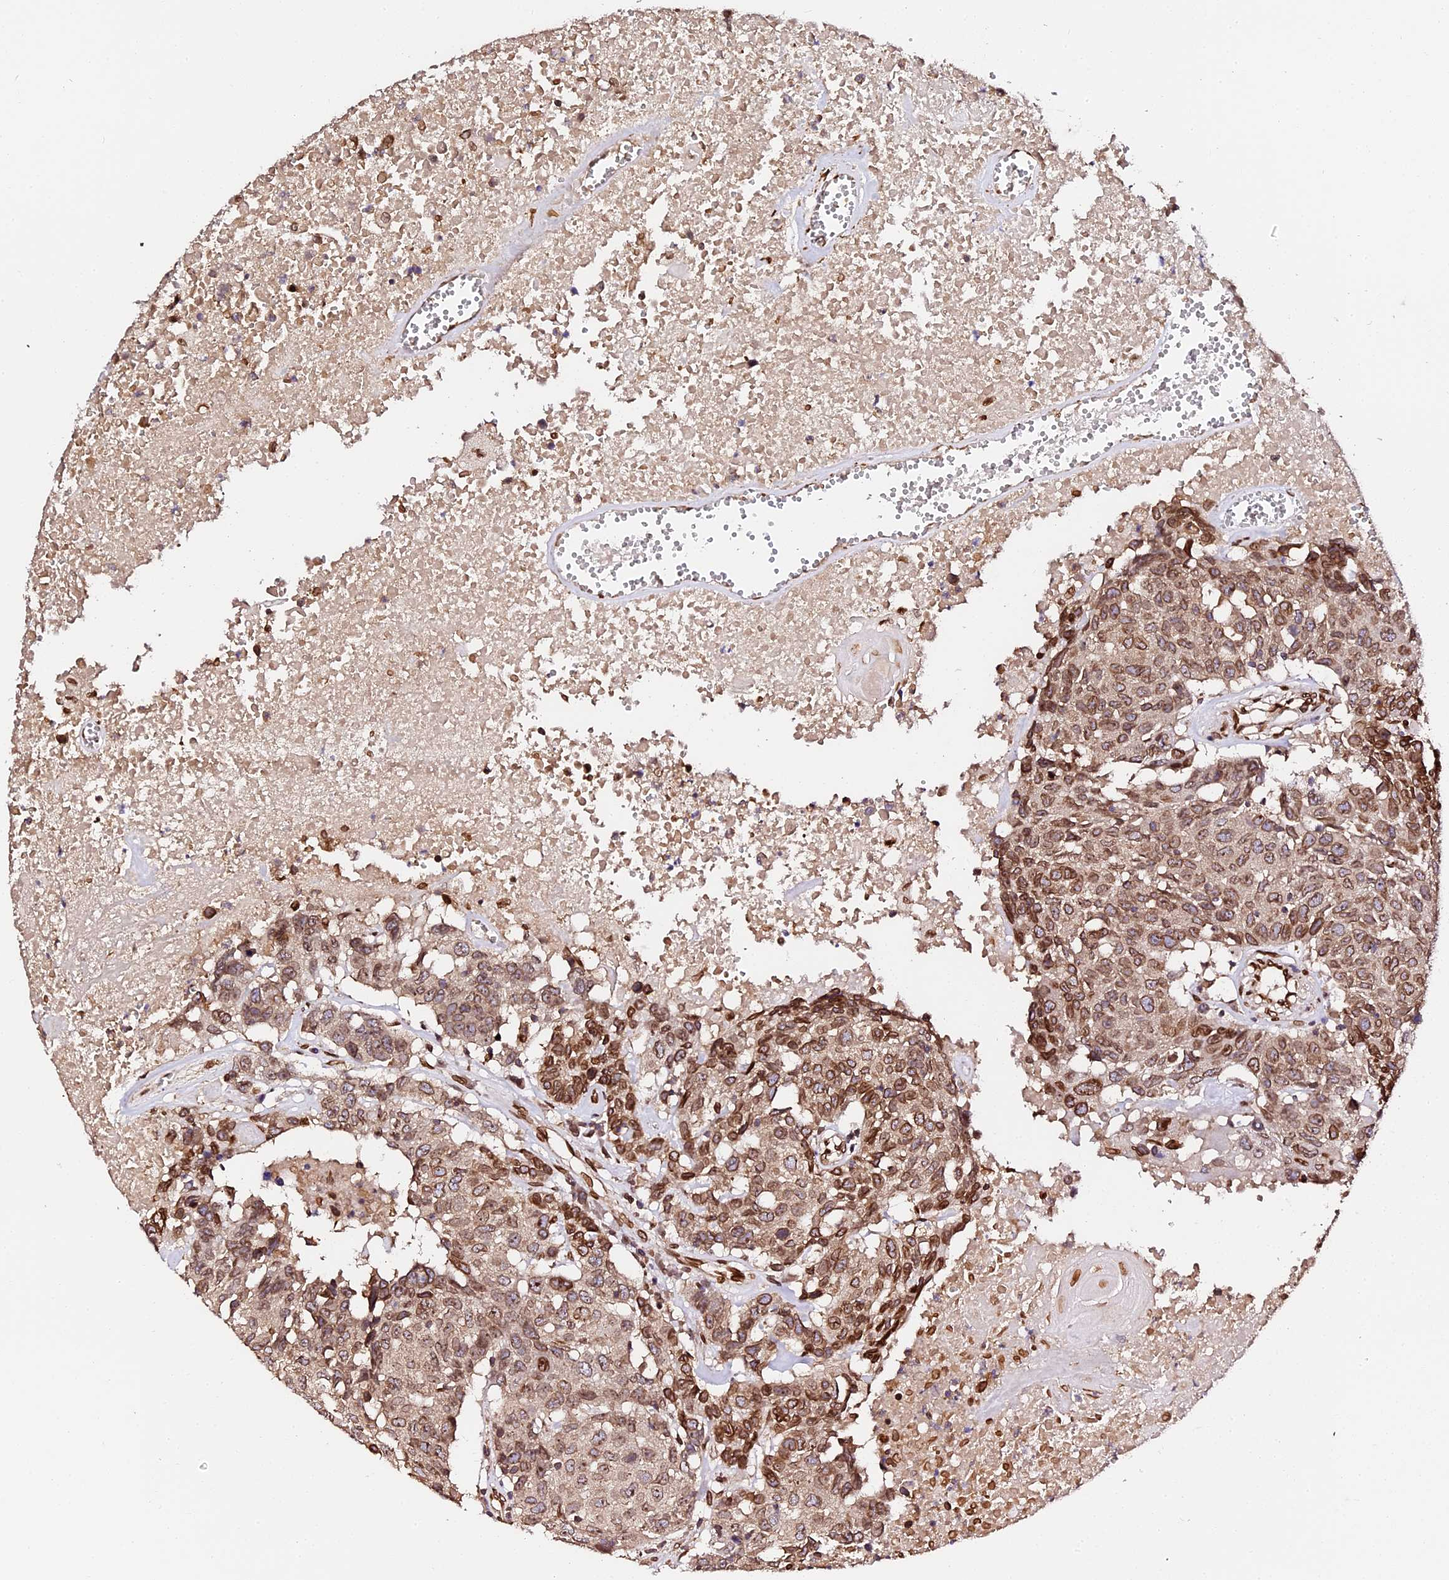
{"staining": {"intensity": "moderate", "quantity": ">75%", "location": "cytoplasmic/membranous,nuclear"}, "tissue": "head and neck cancer", "cell_type": "Tumor cells", "image_type": "cancer", "snomed": [{"axis": "morphology", "description": "Squamous cell carcinoma, NOS"}, {"axis": "topography", "description": "Head-Neck"}], "caption": "An immunohistochemistry micrograph of tumor tissue is shown. Protein staining in brown highlights moderate cytoplasmic/membranous and nuclear positivity in head and neck squamous cell carcinoma within tumor cells. (DAB (3,3'-diaminobenzidine) IHC with brightfield microscopy, high magnification).", "gene": "ANAPC5", "patient": {"sex": "male", "age": 66}}